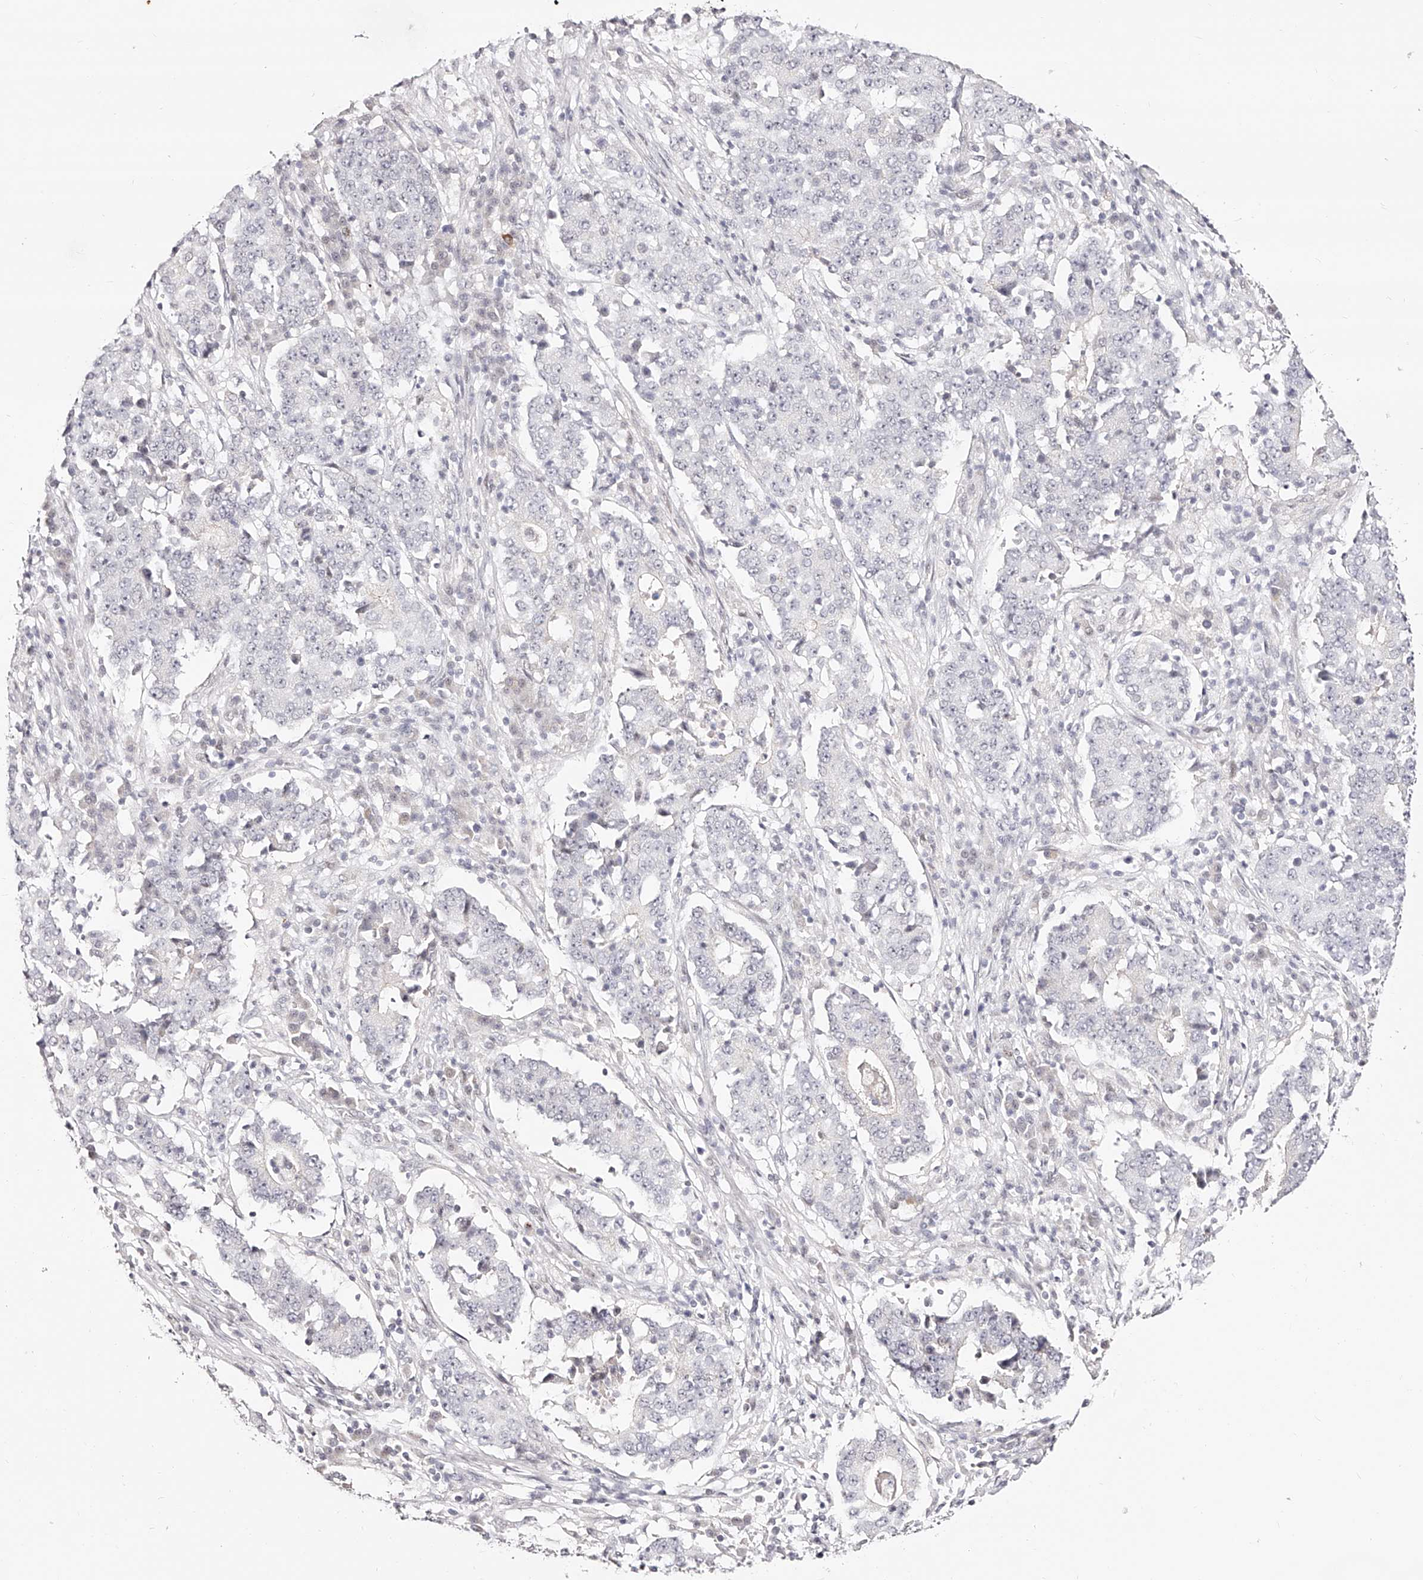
{"staining": {"intensity": "negative", "quantity": "none", "location": "none"}, "tissue": "stomach cancer", "cell_type": "Tumor cells", "image_type": "cancer", "snomed": [{"axis": "morphology", "description": "Adenocarcinoma, NOS"}, {"axis": "topography", "description": "Stomach"}], "caption": "The image displays no significant positivity in tumor cells of stomach adenocarcinoma.", "gene": "USF3", "patient": {"sex": "male", "age": 59}}